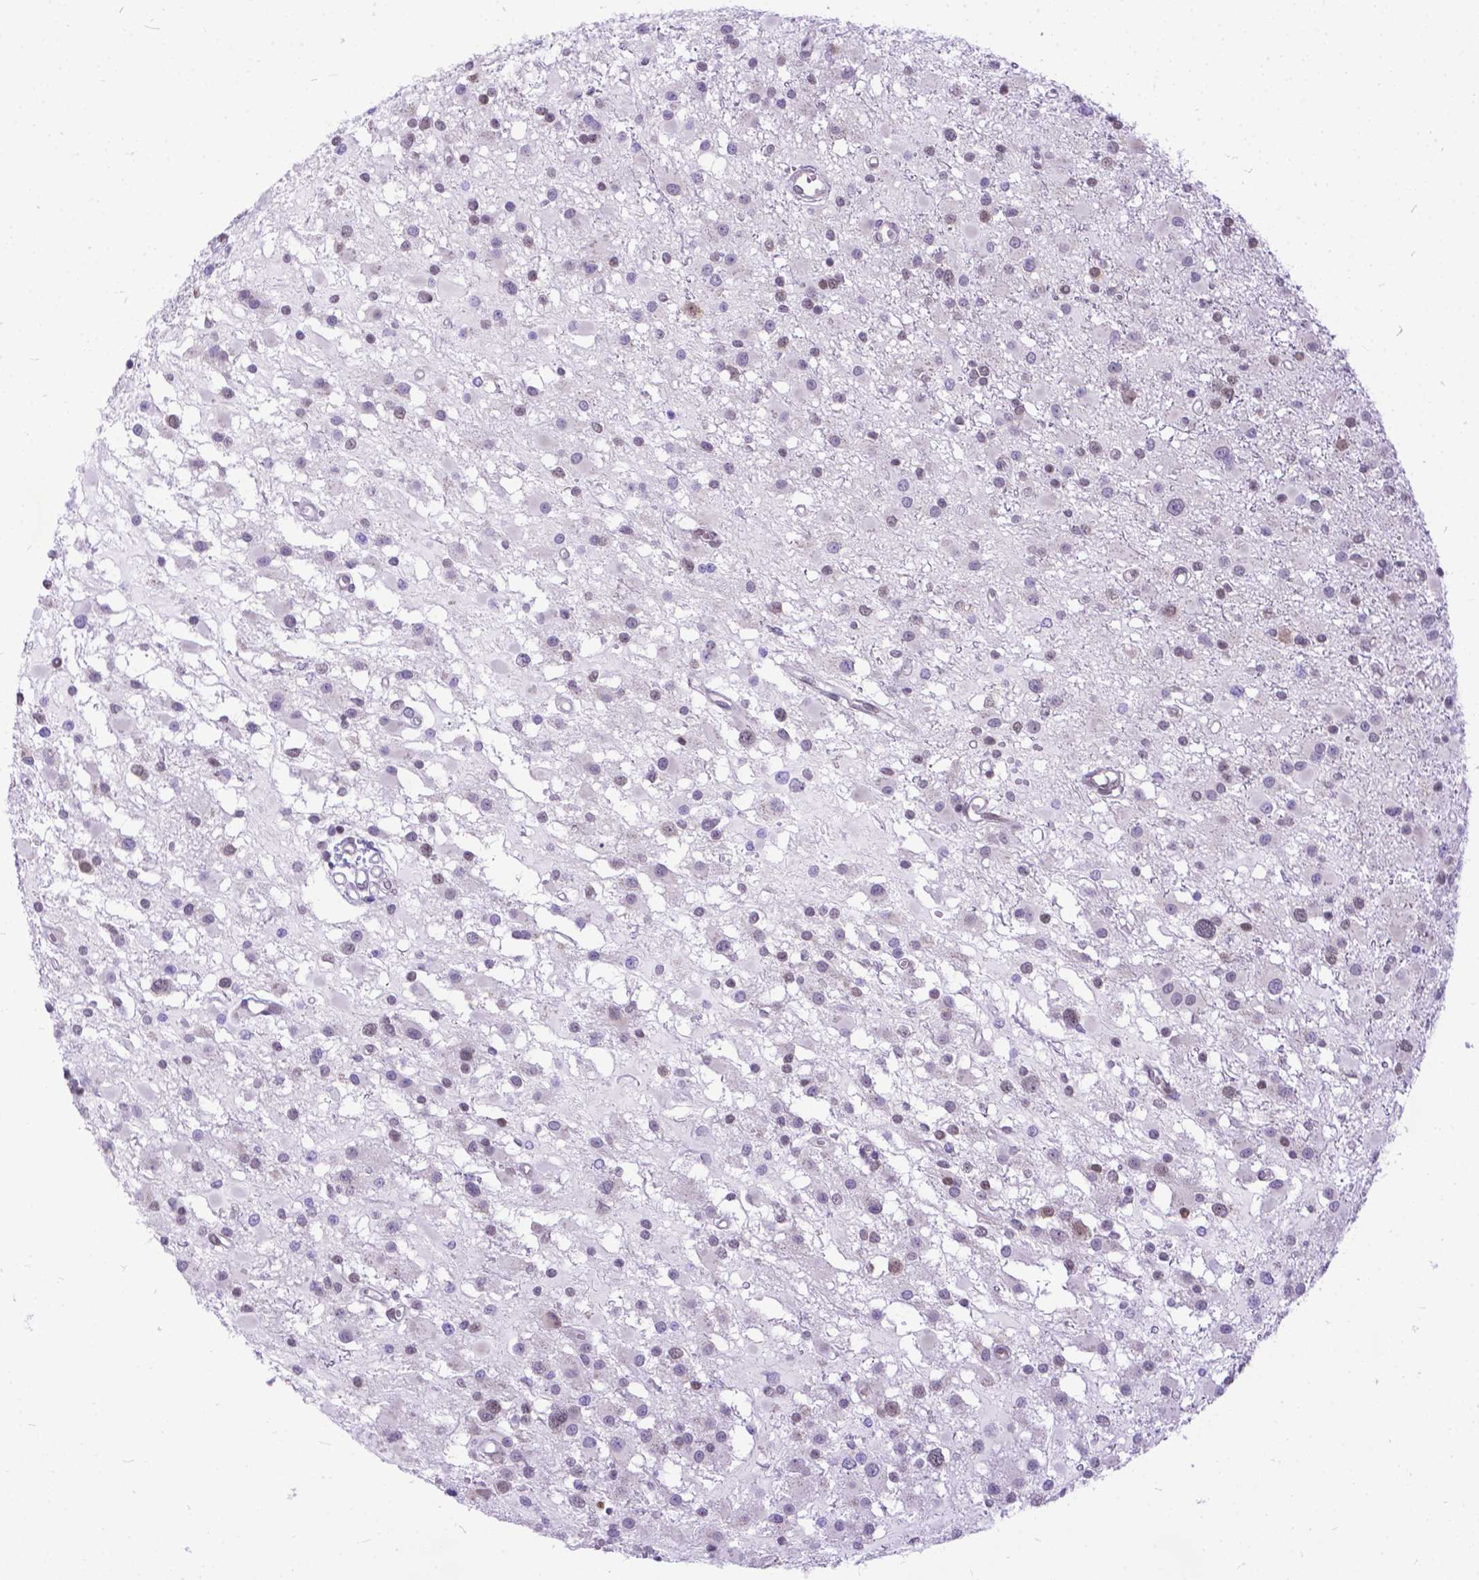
{"staining": {"intensity": "weak", "quantity": "<25%", "location": "nuclear"}, "tissue": "glioma", "cell_type": "Tumor cells", "image_type": "cancer", "snomed": [{"axis": "morphology", "description": "Glioma, malignant, High grade"}, {"axis": "topography", "description": "Brain"}], "caption": "Immunohistochemical staining of malignant glioma (high-grade) reveals no significant expression in tumor cells. (Brightfield microscopy of DAB immunohistochemistry at high magnification).", "gene": "FAM124B", "patient": {"sex": "male", "age": 54}}